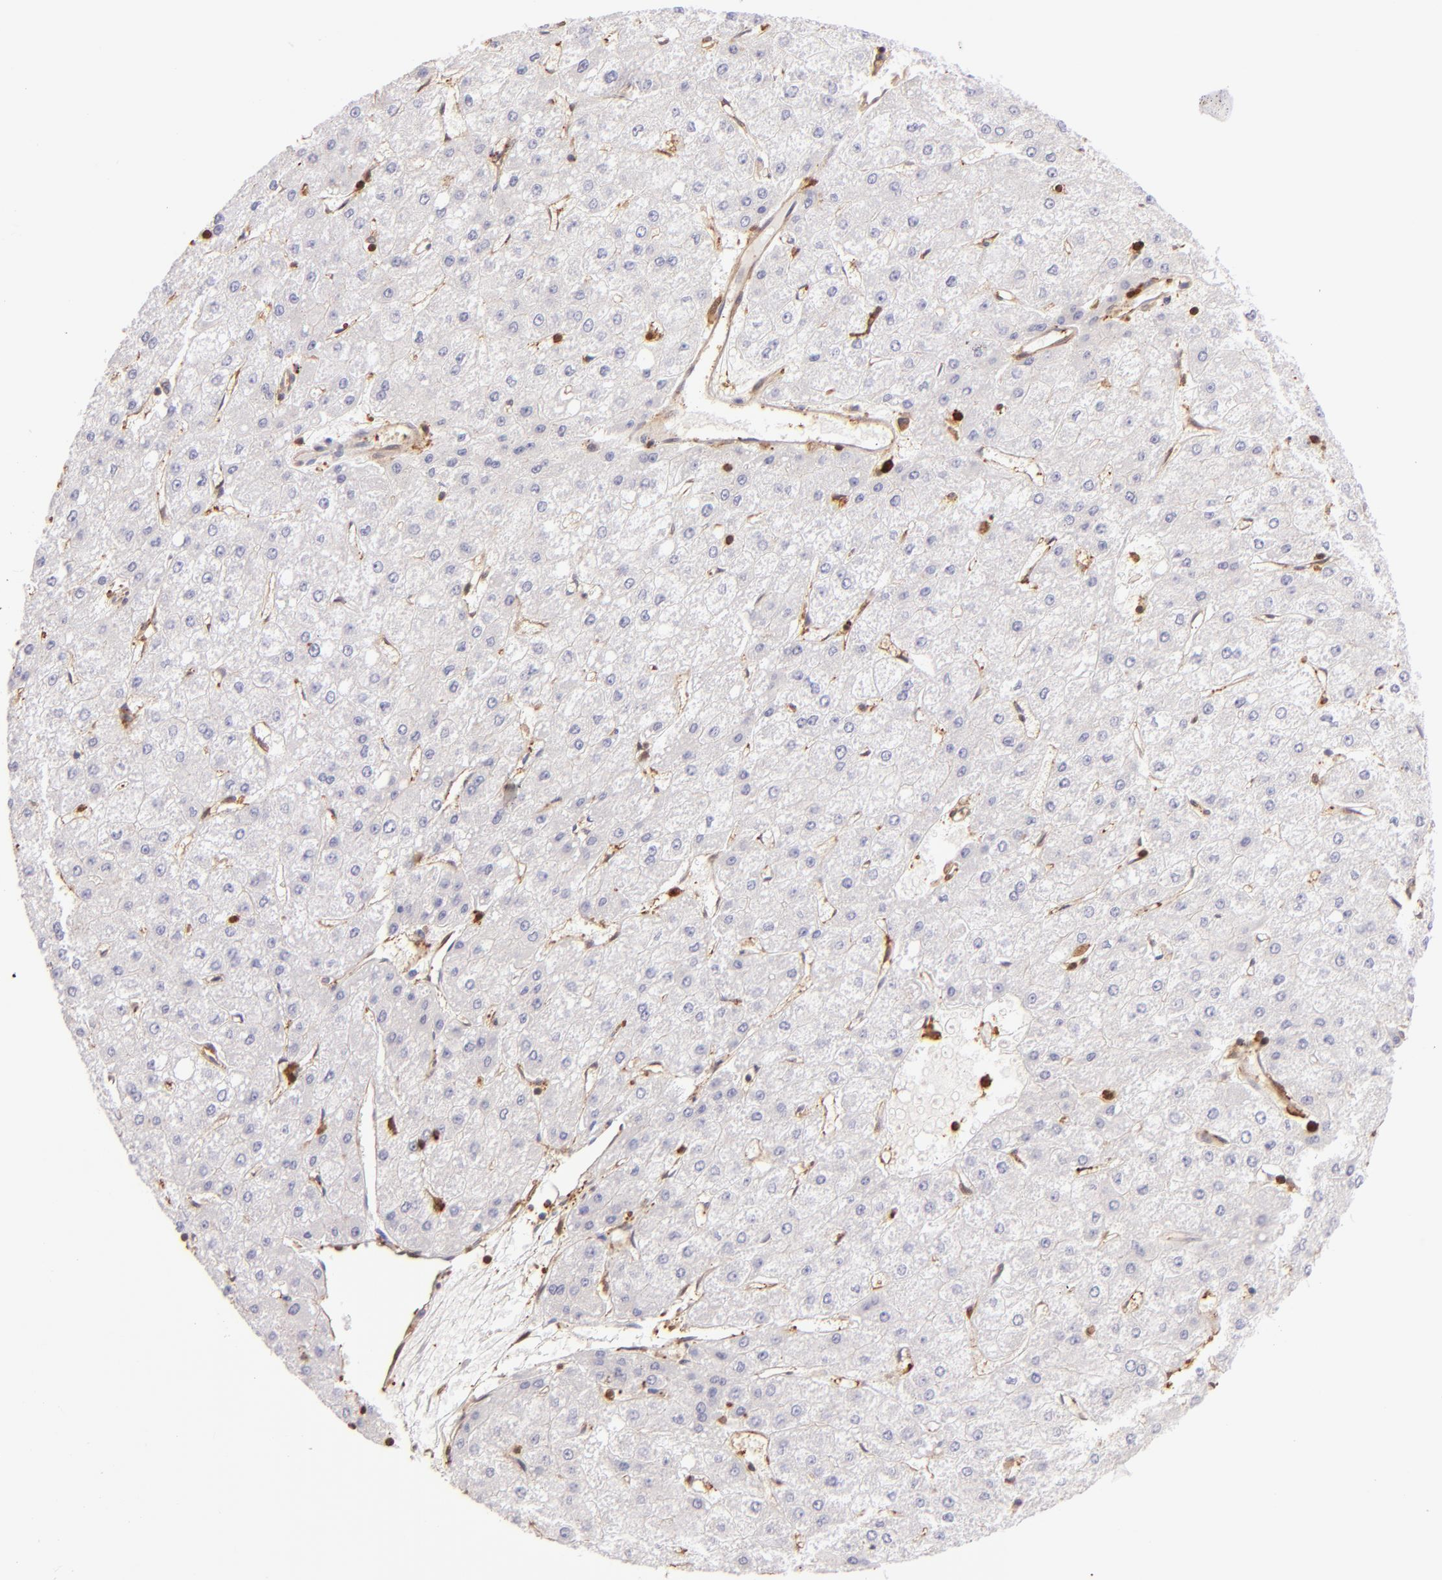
{"staining": {"intensity": "negative", "quantity": "none", "location": "none"}, "tissue": "liver cancer", "cell_type": "Tumor cells", "image_type": "cancer", "snomed": [{"axis": "morphology", "description": "Carcinoma, Hepatocellular, NOS"}, {"axis": "topography", "description": "Liver"}], "caption": "An IHC image of liver cancer is shown. There is no staining in tumor cells of liver cancer.", "gene": "BTK", "patient": {"sex": "female", "age": 52}}